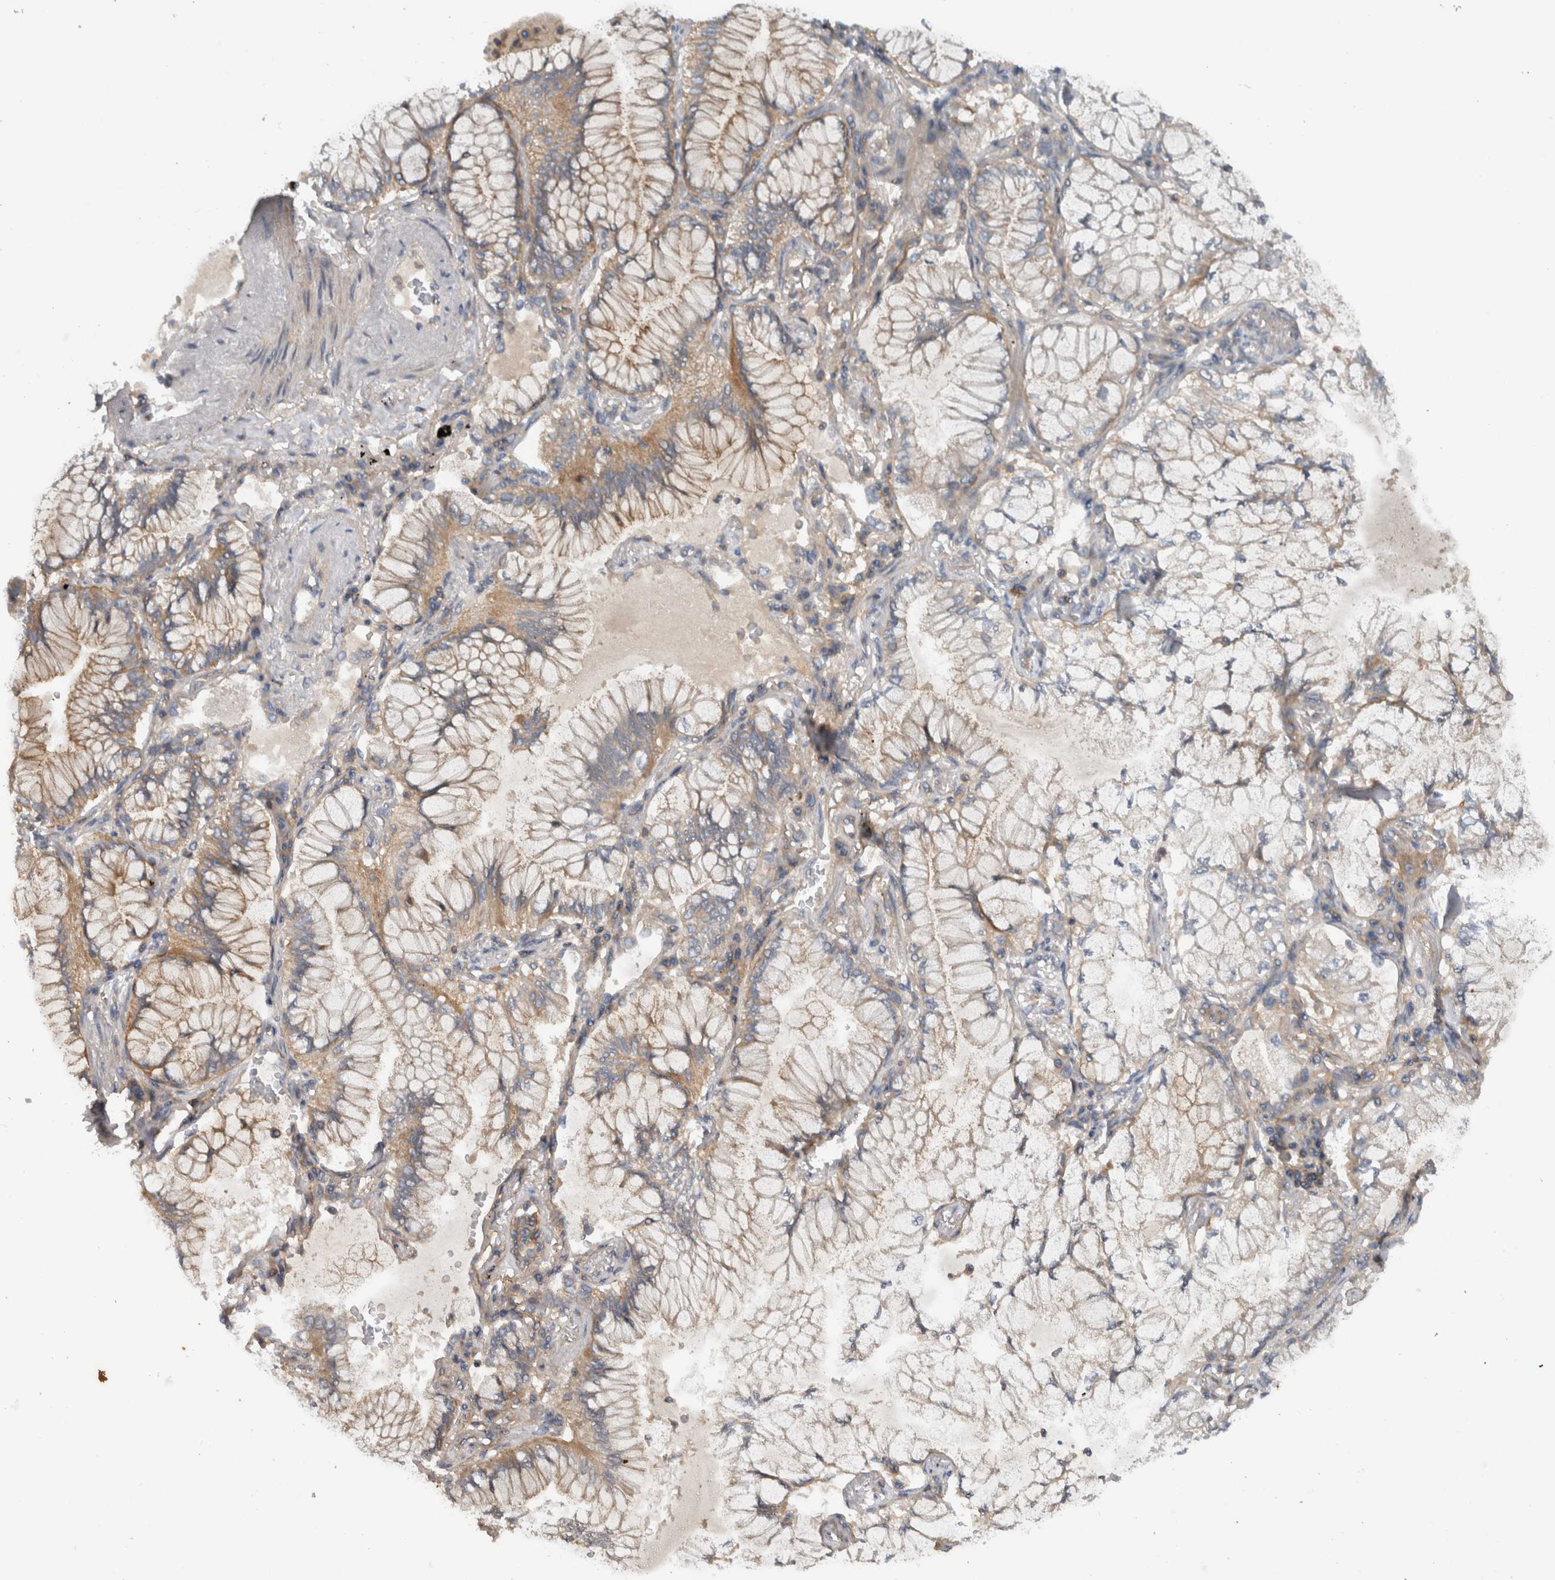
{"staining": {"intensity": "weak", "quantity": "25%-75%", "location": "cytoplasmic/membranous"}, "tissue": "lung cancer", "cell_type": "Tumor cells", "image_type": "cancer", "snomed": [{"axis": "morphology", "description": "Adenocarcinoma, NOS"}, {"axis": "topography", "description": "Lung"}], "caption": "Human lung cancer stained with a protein marker displays weak staining in tumor cells.", "gene": "SCARA5", "patient": {"sex": "female", "age": 70}}